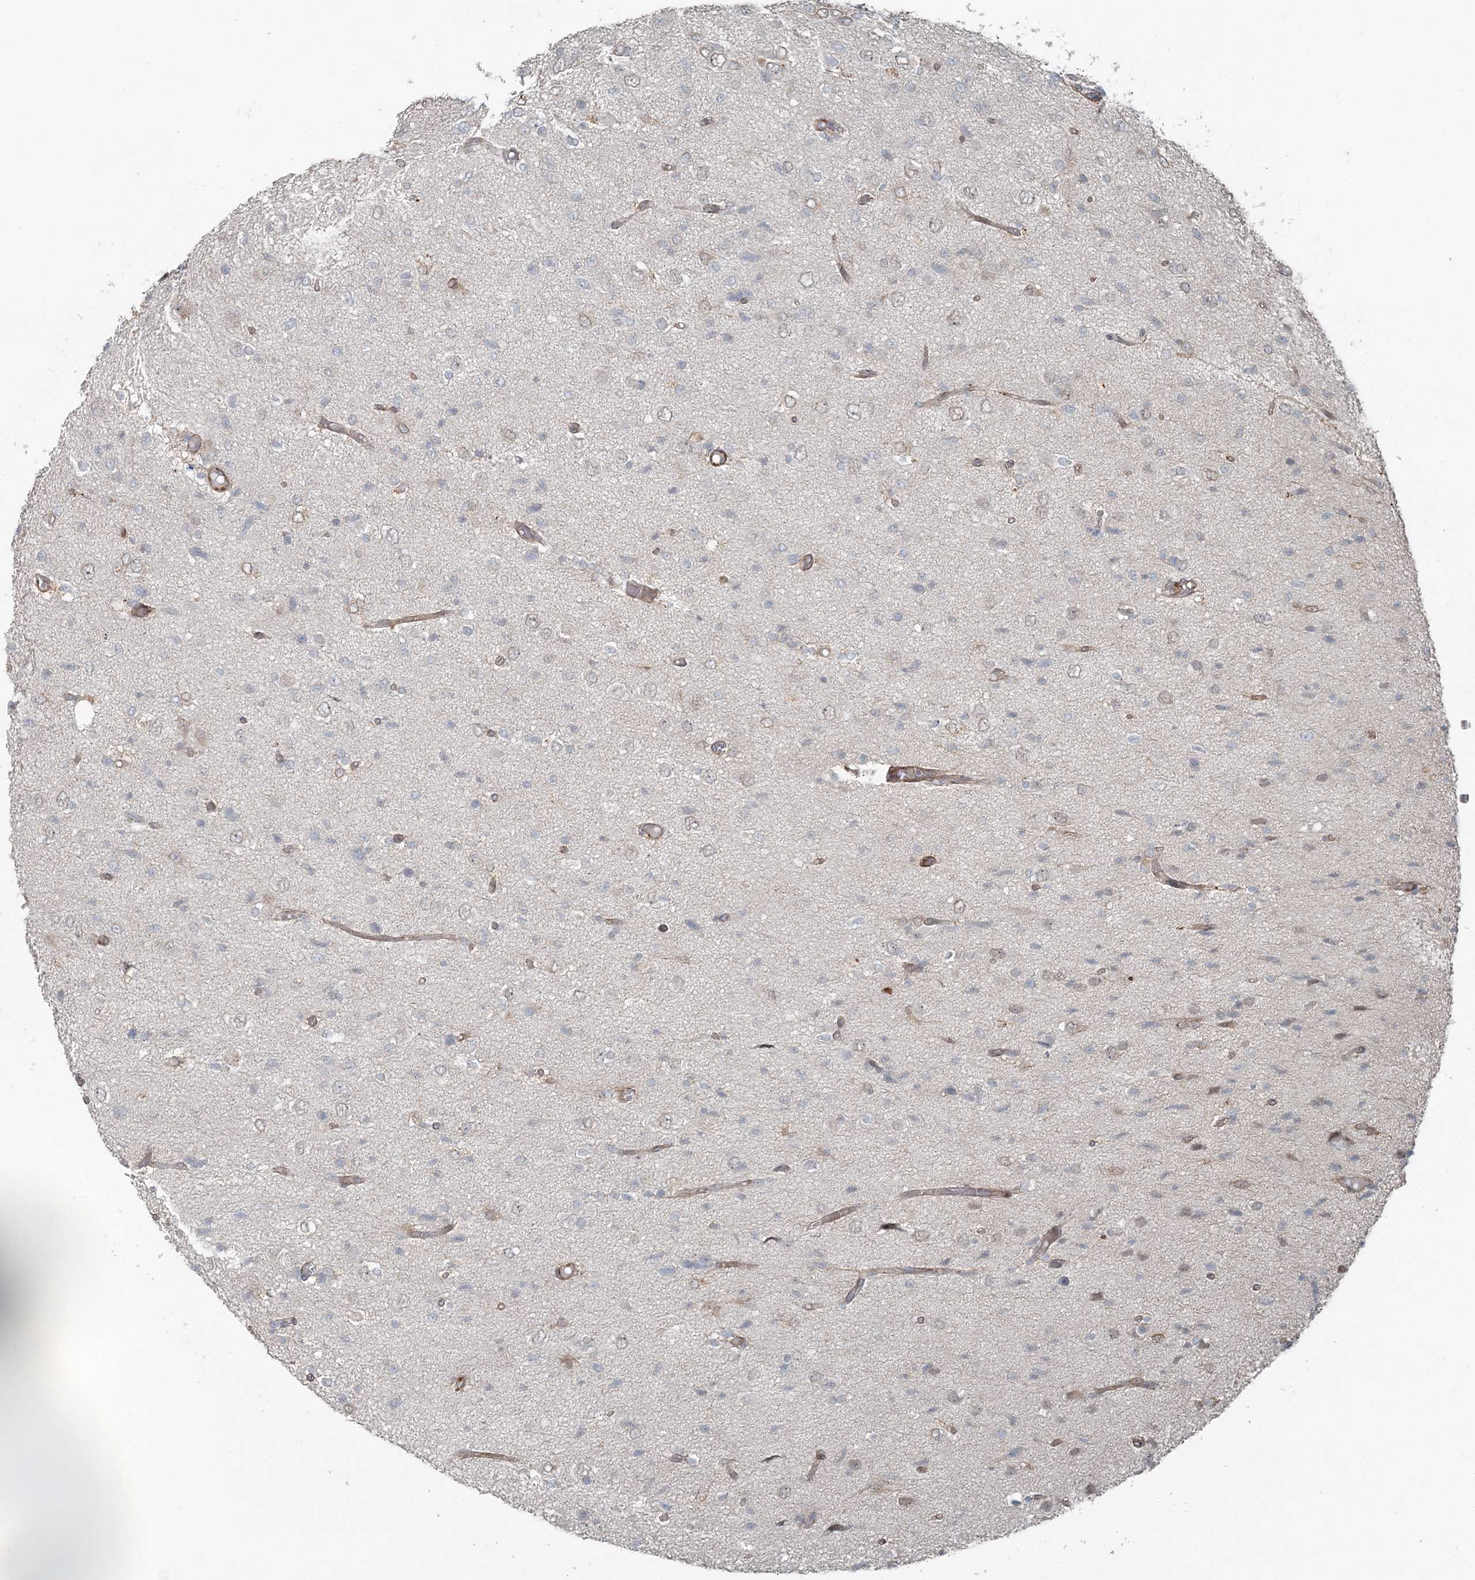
{"staining": {"intensity": "weak", "quantity": "<25%", "location": "cytoplasmic/membranous"}, "tissue": "glioma", "cell_type": "Tumor cells", "image_type": "cancer", "snomed": [{"axis": "morphology", "description": "Glioma, malignant, High grade"}, {"axis": "topography", "description": "Brain"}], "caption": "Immunohistochemistry (IHC) of malignant high-grade glioma exhibits no expression in tumor cells.", "gene": "FBXL17", "patient": {"sex": "female", "age": 59}}